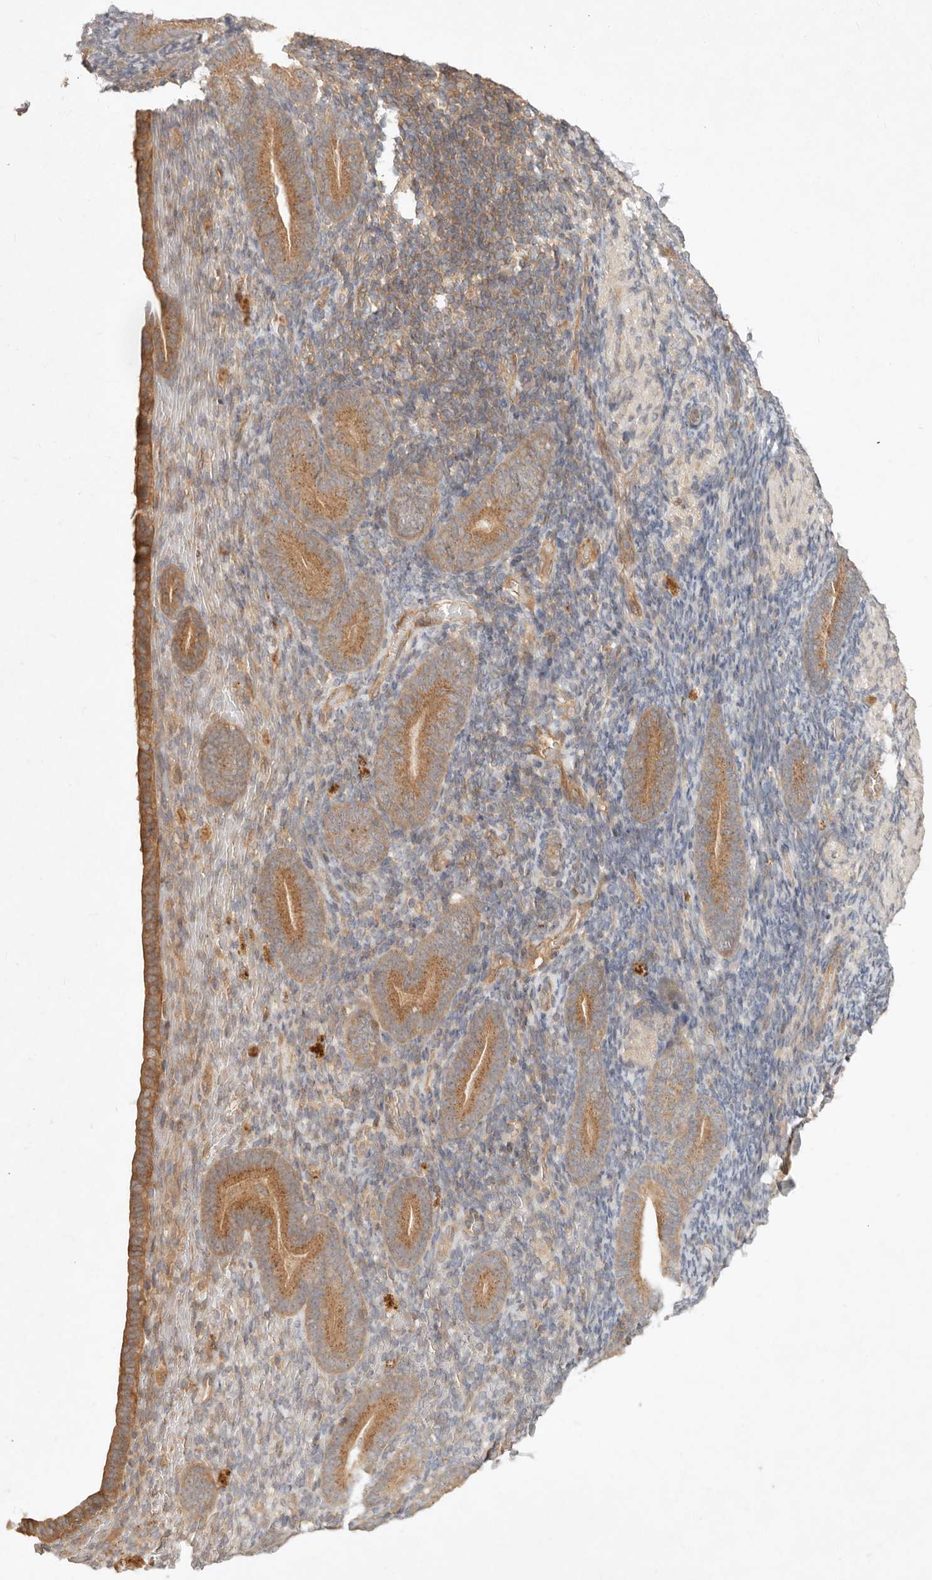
{"staining": {"intensity": "moderate", "quantity": "<25%", "location": "cytoplasmic/membranous"}, "tissue": "endometrium", "cell_type": "Cells in endometrial stroma", "image_type": "normal", "snomed": [{"axis": "morphology", "description": "Normal tissue, NOS"}, {"axis": "topography", "description": "Endometrium"}], "caption": "Protein staining of unremarkable endometrium reveals moderate cytoplasmic/membranous positivity in approximately <25% of cells in endometrial stroma. The staining is performed using DAB (3,3'-diaminobenzidine) brown chromogen to label protein expression. The nuclei are counter-stained blue using hematoxylin.", "gene": "HECTD3", "patient": {"sex": "female", "age": 51}}